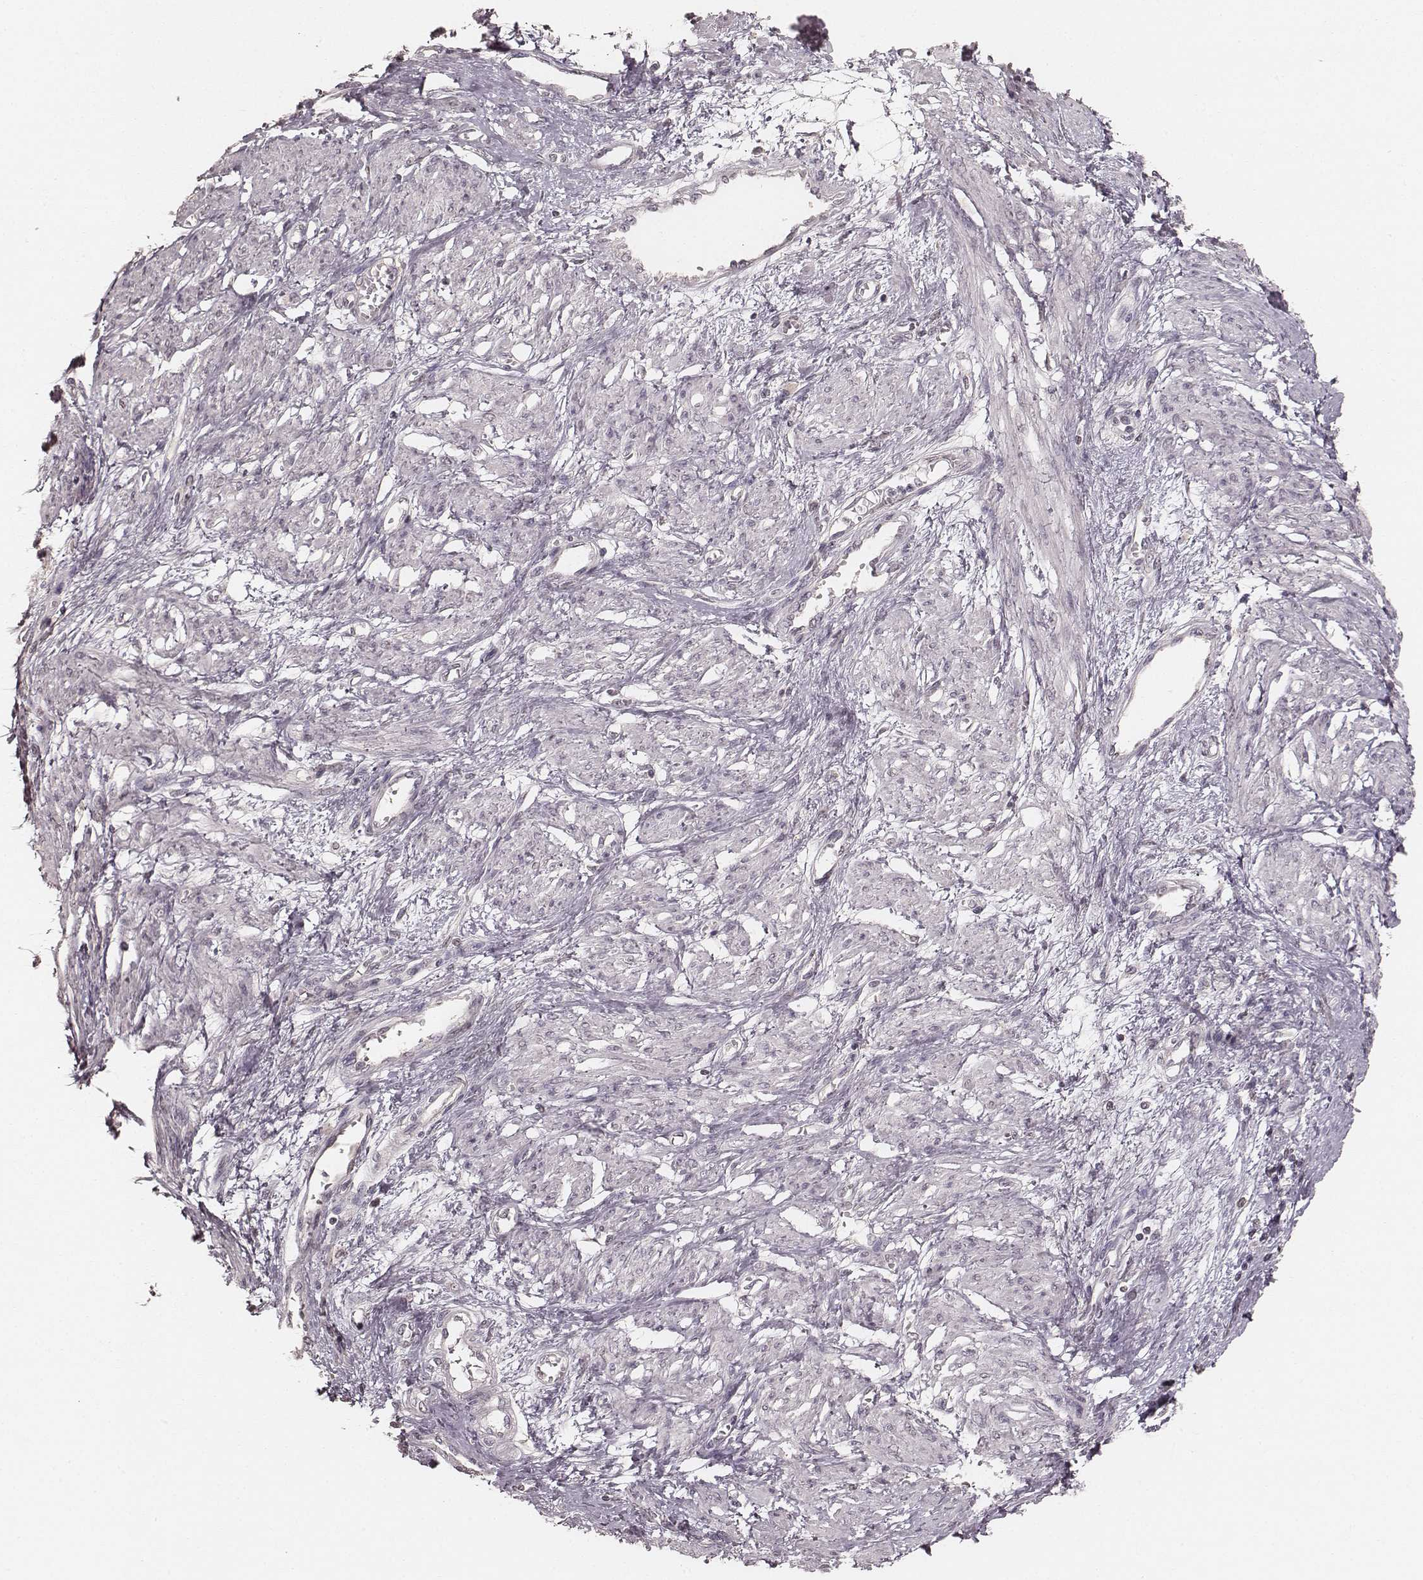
{"staining": {"intensity": "negative", "quantity": "none", "location": "none"}, "tissue": "smooth muscle", "cell_type": "Smooth muscle cells", "image_type": "normal", "snomed": [{"axis": "morphology", "description": "Normal tissue, NOS"}, {"axis": "topography", "description": "Smooth muscle"}, {"axis": "topography", "description": "Uterus"}], "caption": "Smooth muscle stained for a protein using immunohistochemistry (IHC) displays no staining smooth muscle cells.", "gene": "LY6K", "patient": {"sex": "female", "age": 39}}